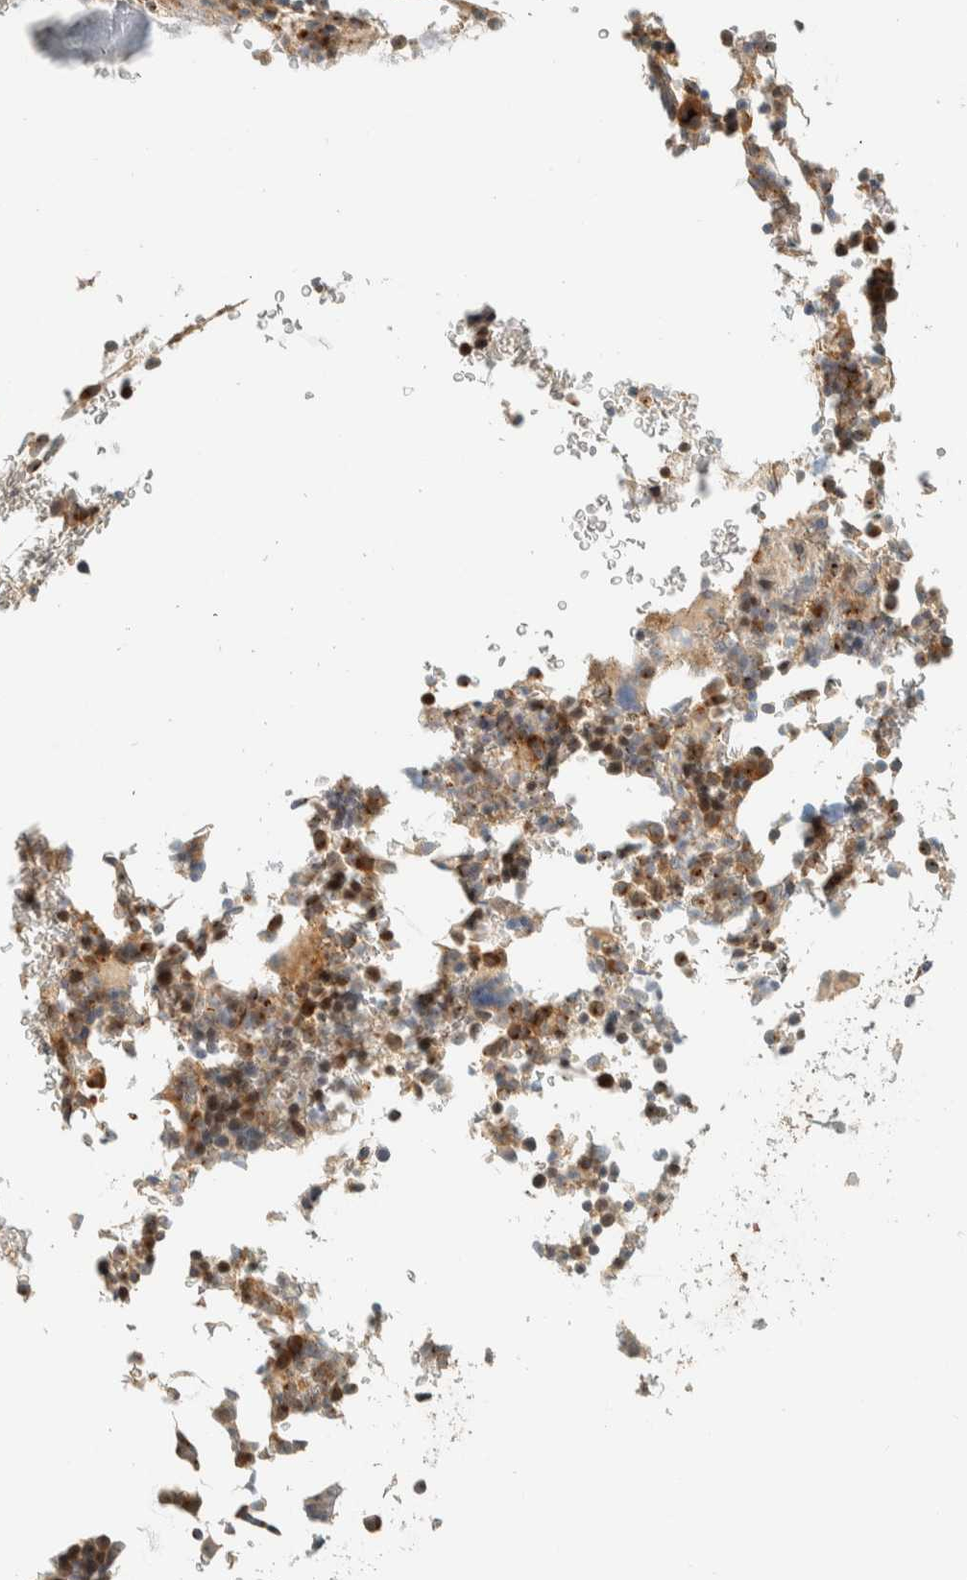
{"staining": {"intensity": "moderate", "quantity": "25%-75%", "location": "cytoplasmic/membranous"}, "tissue": "bone marrow", "cell_type": "Hematopoietic cells", "image_type": "normal", "snomed": [{"axis": "morphology", "description": "Normal tissue, NOS"}, {"axis": "topography", "description": "Bone marrow"}], "caption": "IHC of normal bone marrow reveals medium levels of moderate cytoplasmic/membranous expression in approximately 25%-75% of hematopoietic cells.", "gene": "ARFGEF1", "patient": {"sex": "female", "age": 81}}